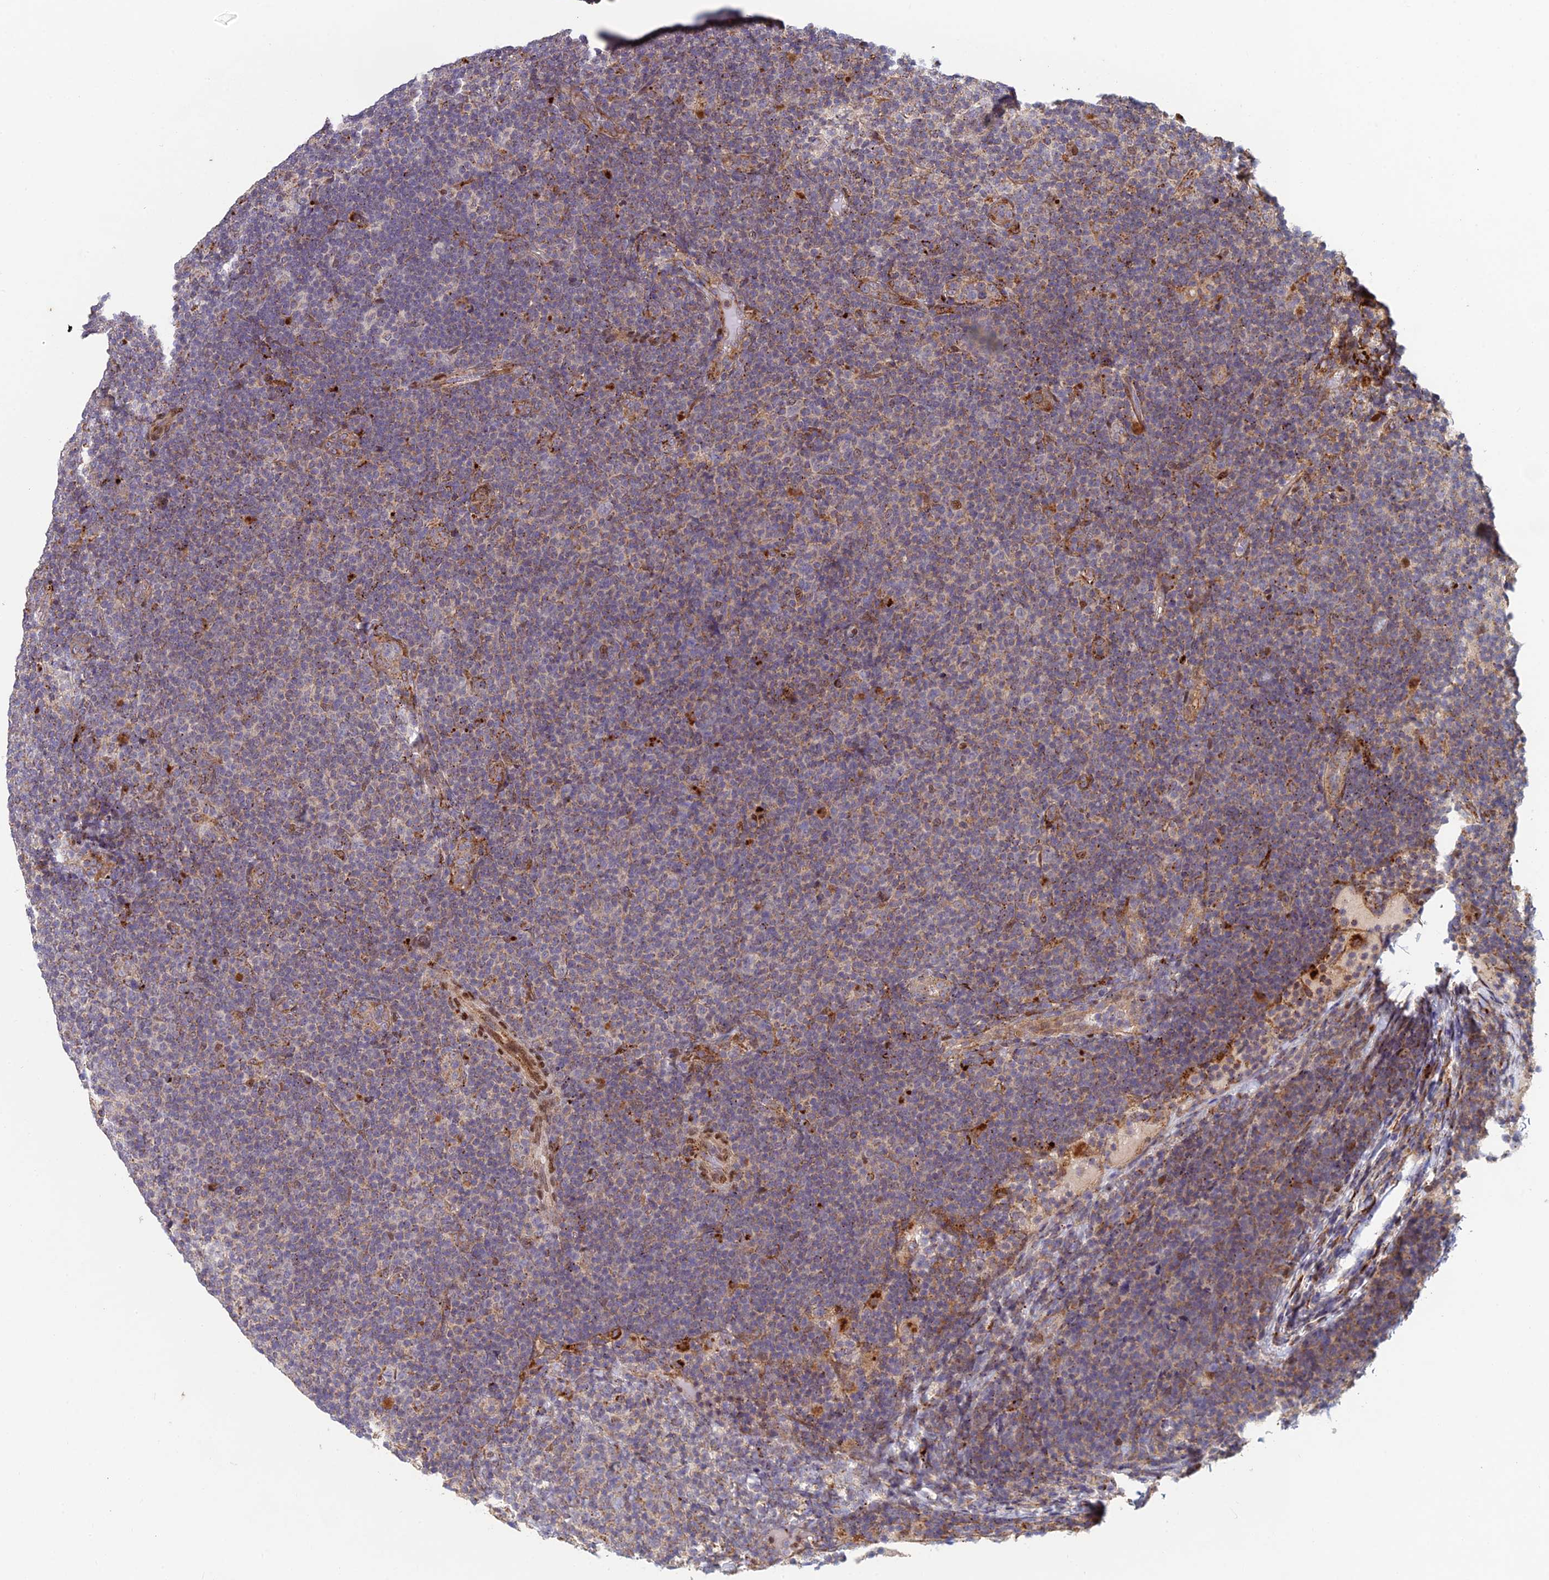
{"staining": {"intensity": "moderate", "quantity": "<25%", "location": "cytoplasmic/membranous"}, "tissue": "lymphoma", "cell_type": "Tumor cells", "image_type": "cancer", "snomed": [{"axis": "morphology", "description": "Malignant lymphoma, non-Hodgkin's type, Low grade"}, {"axis": "topography", "description": "Lymph node"}], "caption": "Protein staining of lymphoma tissue shows moderate cytoplasmic/membranous expression in approximately <25% of tumor cells.", "gene": "FOXS1", "patient": {"sex": "male", "age": 66}}